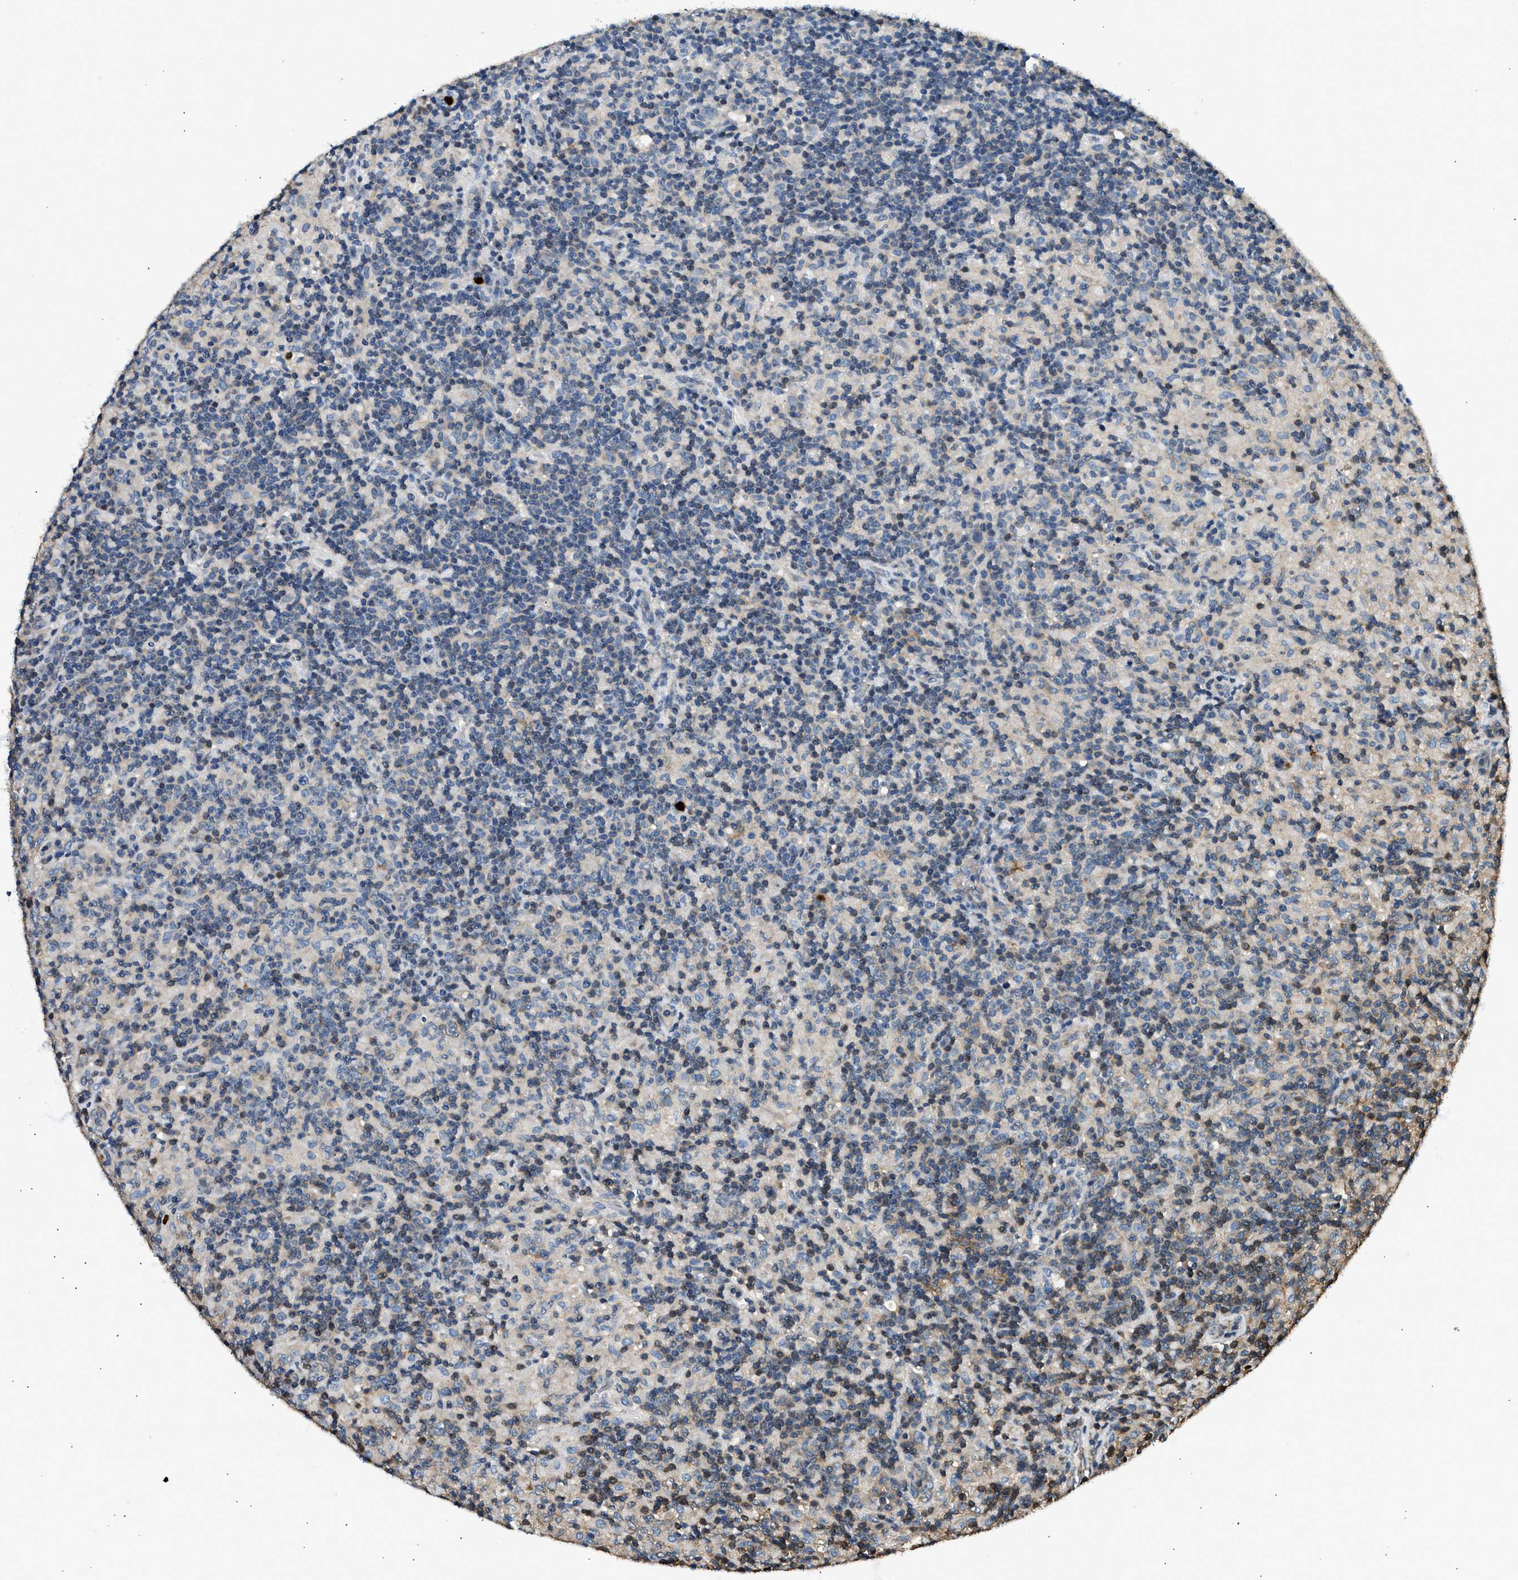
{"staining": {"intensity": "negative", "quantity": "none", "location": "none"}, "tissue": "lymphoma", "cell_type": "Tumor cells", "image_type": "cancer", "snomed": [{"axis": "morphology", "description": "Hodgkin's disease, NOS"}, {"axis": "topography", "description": "Lymph node"}], "caption": "Tumor cells show no significant expression in lymphoma.", "gene": "ANXA3", "patient": {"sex": "male", "age": 70}}